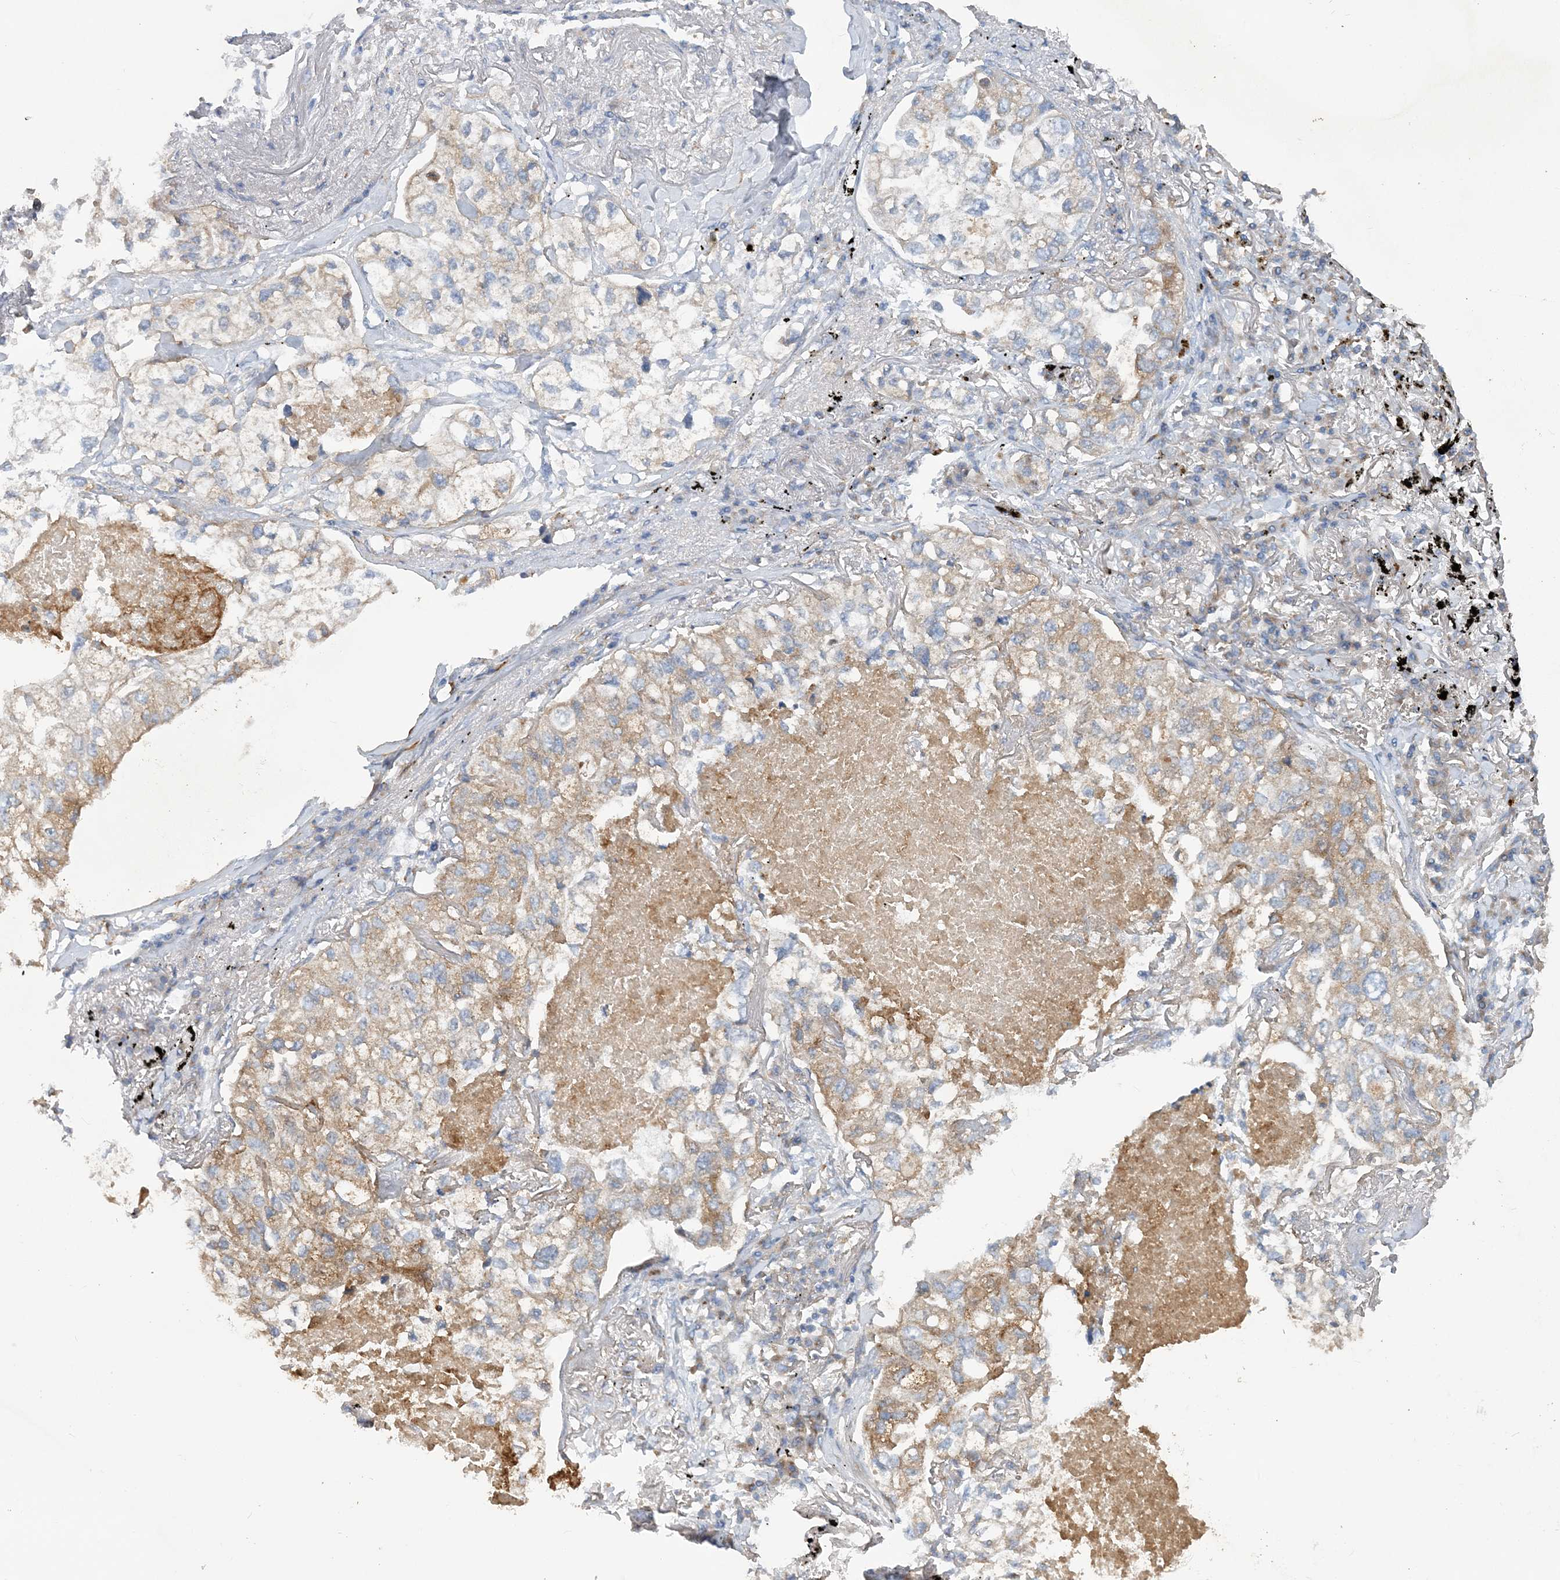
{"staining": {"intensity": "weak", "quantity": "25%-75%", "location": "cytoplasmic/membranous"}, "tissue": "lung cancer", "cell_type": "Tumor cells", "image_type": "cancer", "snomed": [{"axis": "morphology", "description": "Adenocarcinoma, NOS"}, {"axis": "topography", "description": "Lung"}], "caption": "Immunohistochemistry staining of lung adenocarcinoma, which reveals low levels of weak cytoplasmic/membranous expression in about 25%-75% of tumor cells indicating weak cytoplasmic/membranous protein staining. The staining was performed using DAB (3,3'-diaminobenzidine) (brown) for protein detection and nuclei were counterstained in hematoxylin (blue).", "gene": "GRINA", "patient": {"sex": "male", "age": 65}}